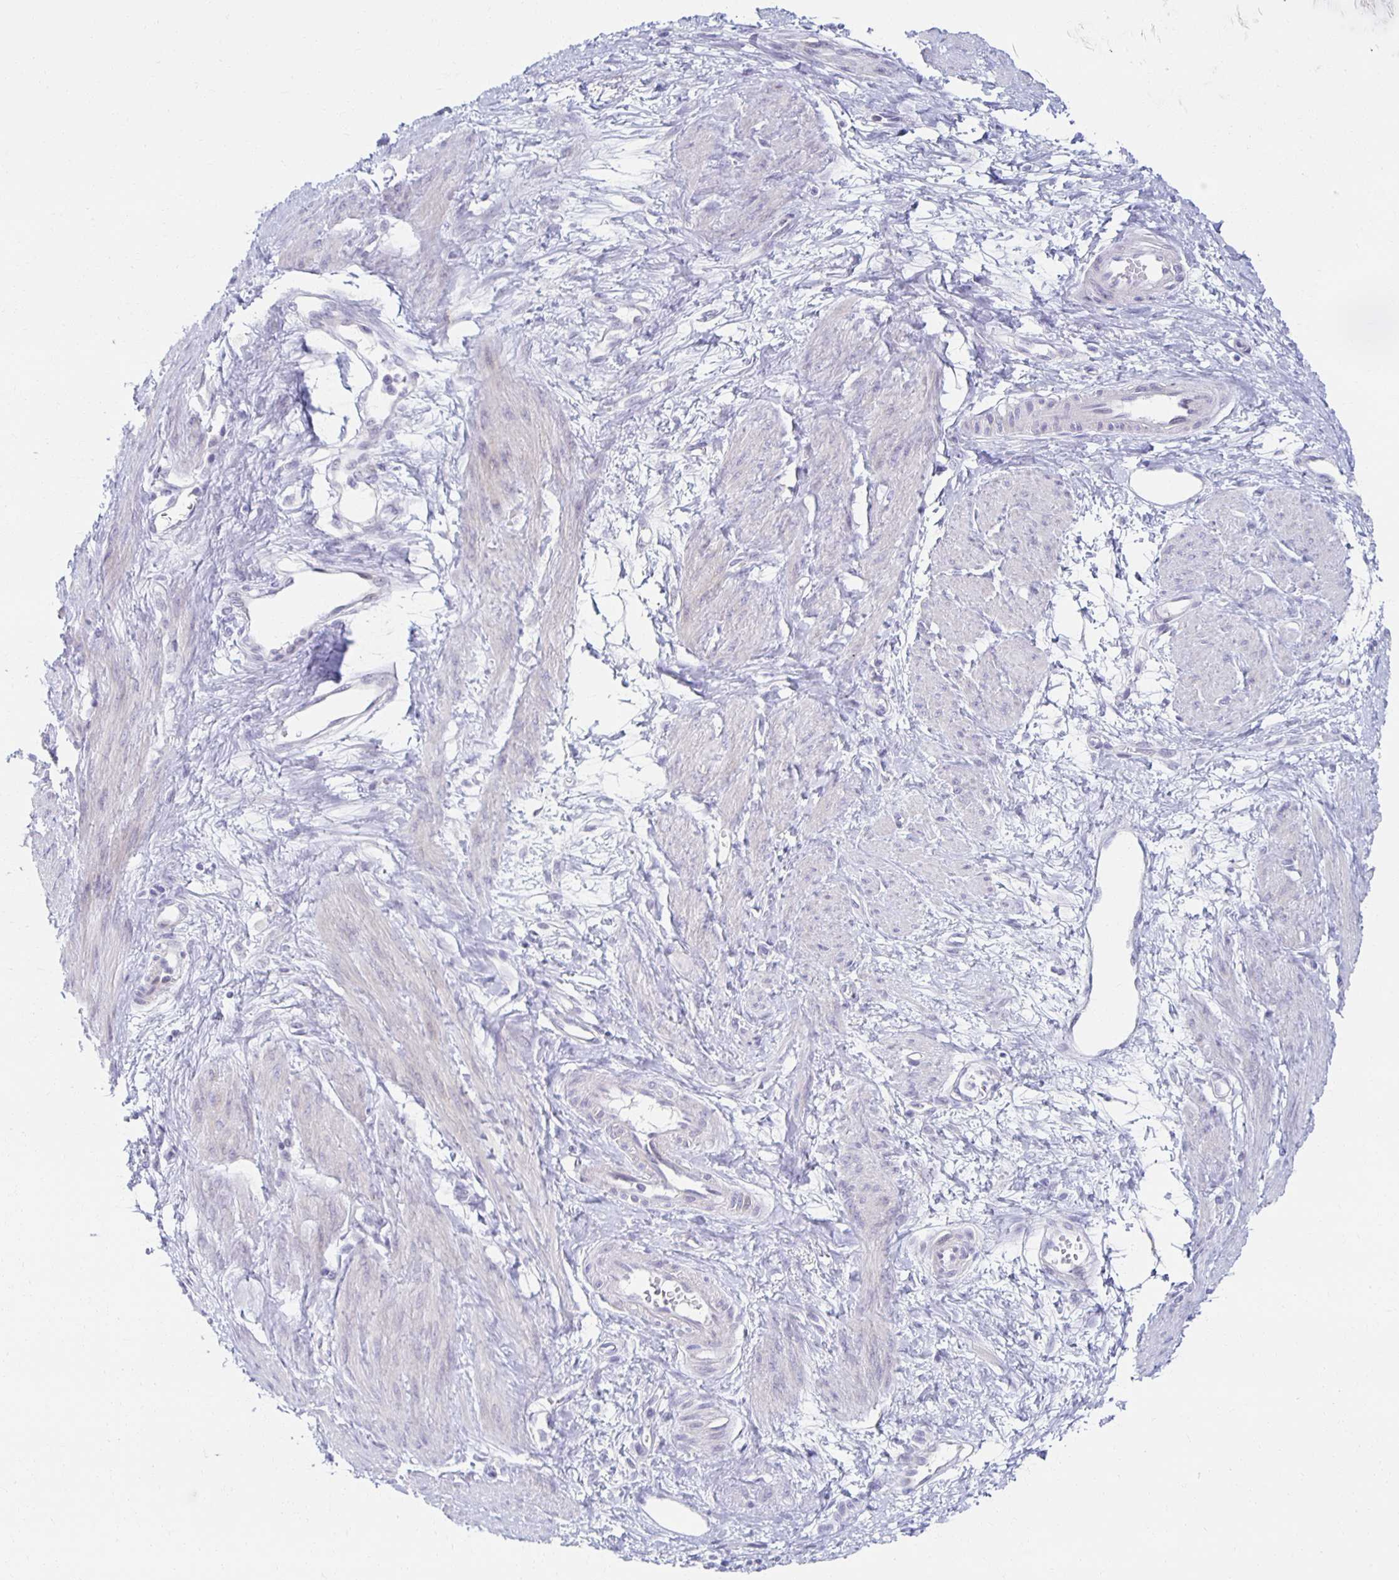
{"staining": {"intensity": "negative", "quantity": "none", "location": "none"}, "tissue": "smooth muscle", "cell_type": "Smooth muscle cells", "image_type": "normal", "snomed": [{"axis": "morphology", "description": "Normal tissue, NOS"}, {"axis": "topography", "description": "Smooth muscle"}, {"axis": "topography", "description": "Uterus"}], "caption": "Unremarkable smooth muscle was stained to show a protein in brown. There is no significant expression in smooth muscle cells. The staining was performed using DAB (3,3'-diaminobenzidine) to visualize the protein expression in brown, while the nuclei were stained in blue with hematoxylin (Magnification: 20x).", "gene": "TEX44", "patient": {"sex": "female", "age": 39}}